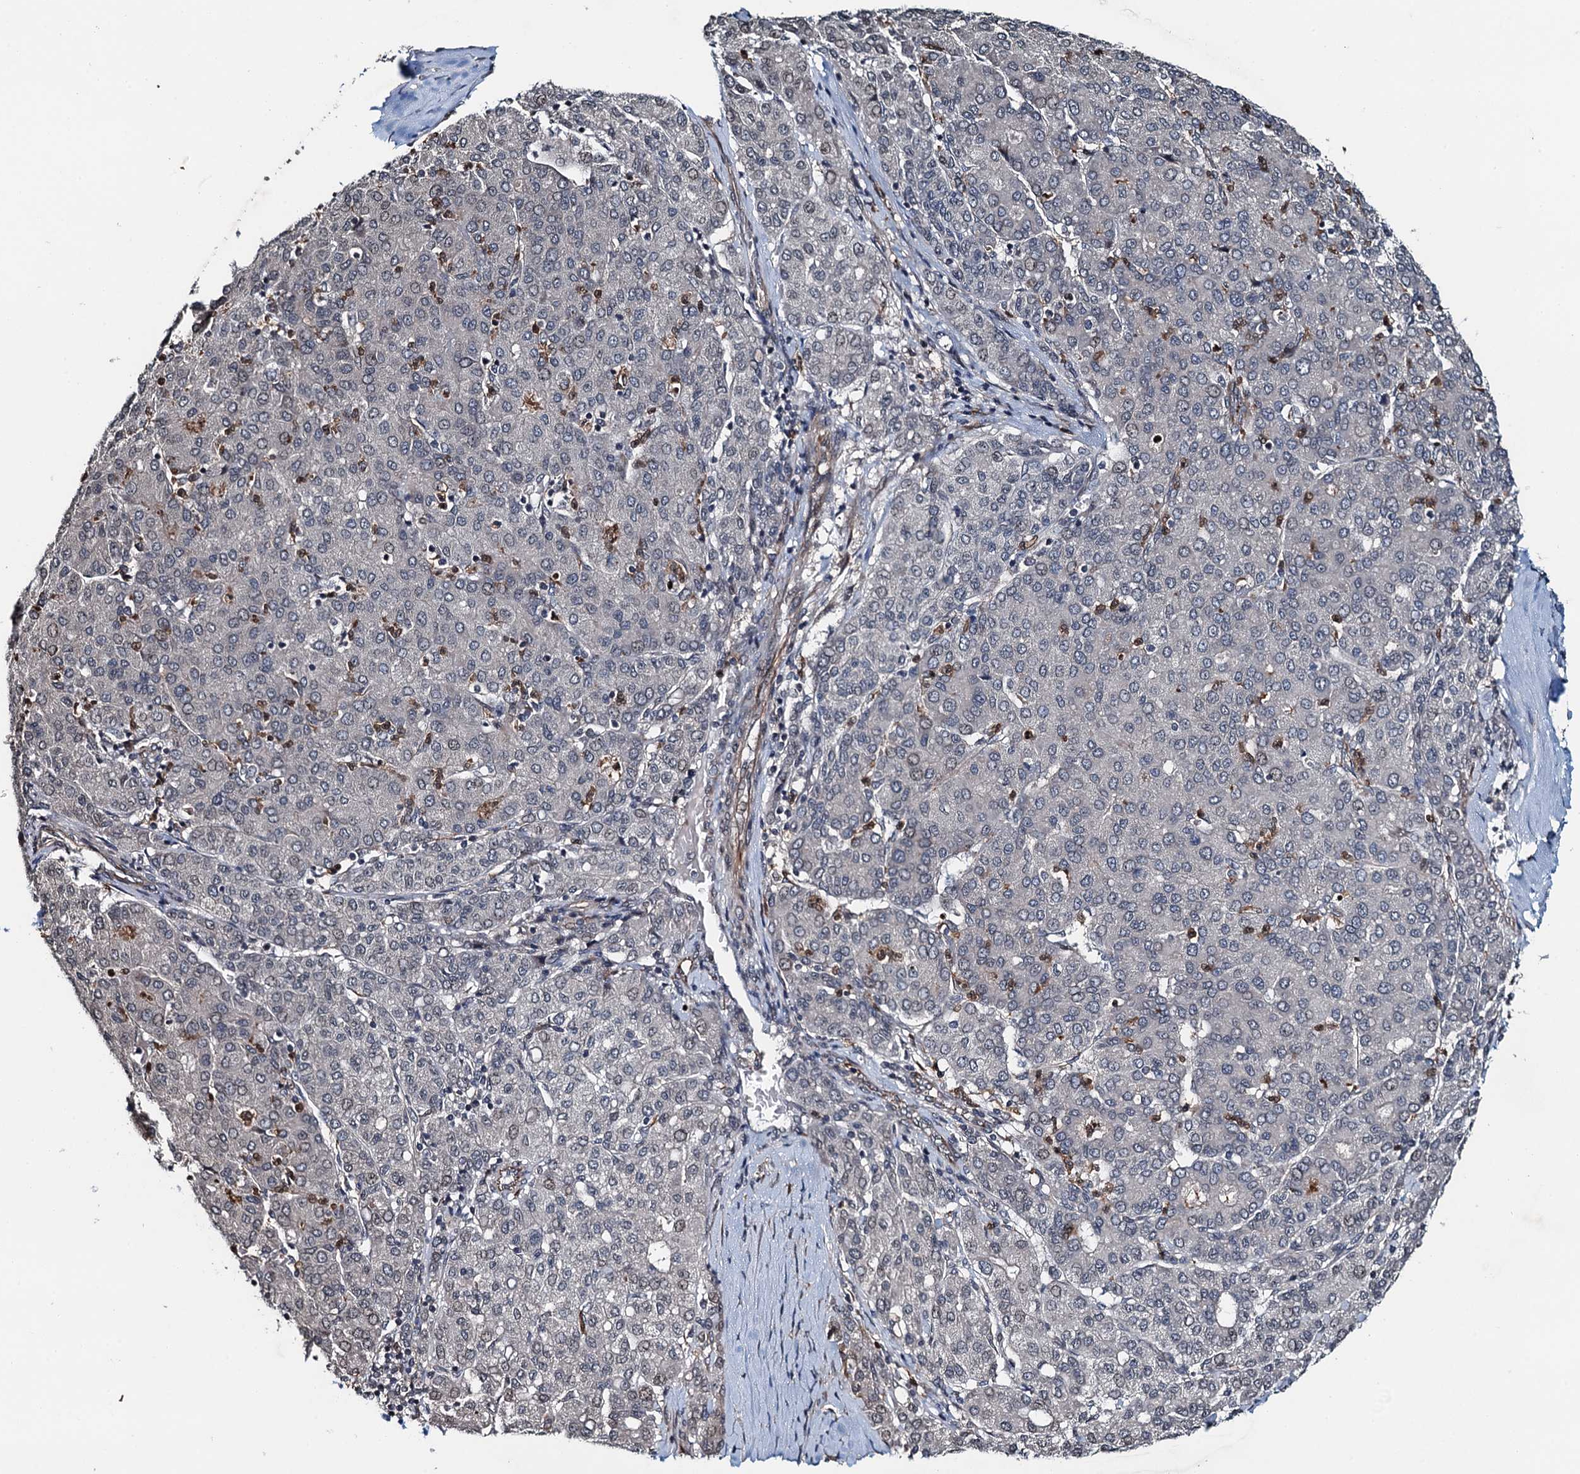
{"staining": {"intensity": "negative", "quantity": "none", "location": "none"}, "tissue": "liver cancer", "cell_type": "Tumor cells", "image_type": "cancer", "snomed": [{"axis": "morphology", "description": "Carcinoma, Hepatocellular, NOS"}, {"axis": "topography", "description": "Liver"}], "caption": "Histopathology image shows no significant protein positivity in tumor cells of hepatocellular carcinoma (liver).", "gene": "WHAMM", "patient": {"sex": "male", "age": 65}}